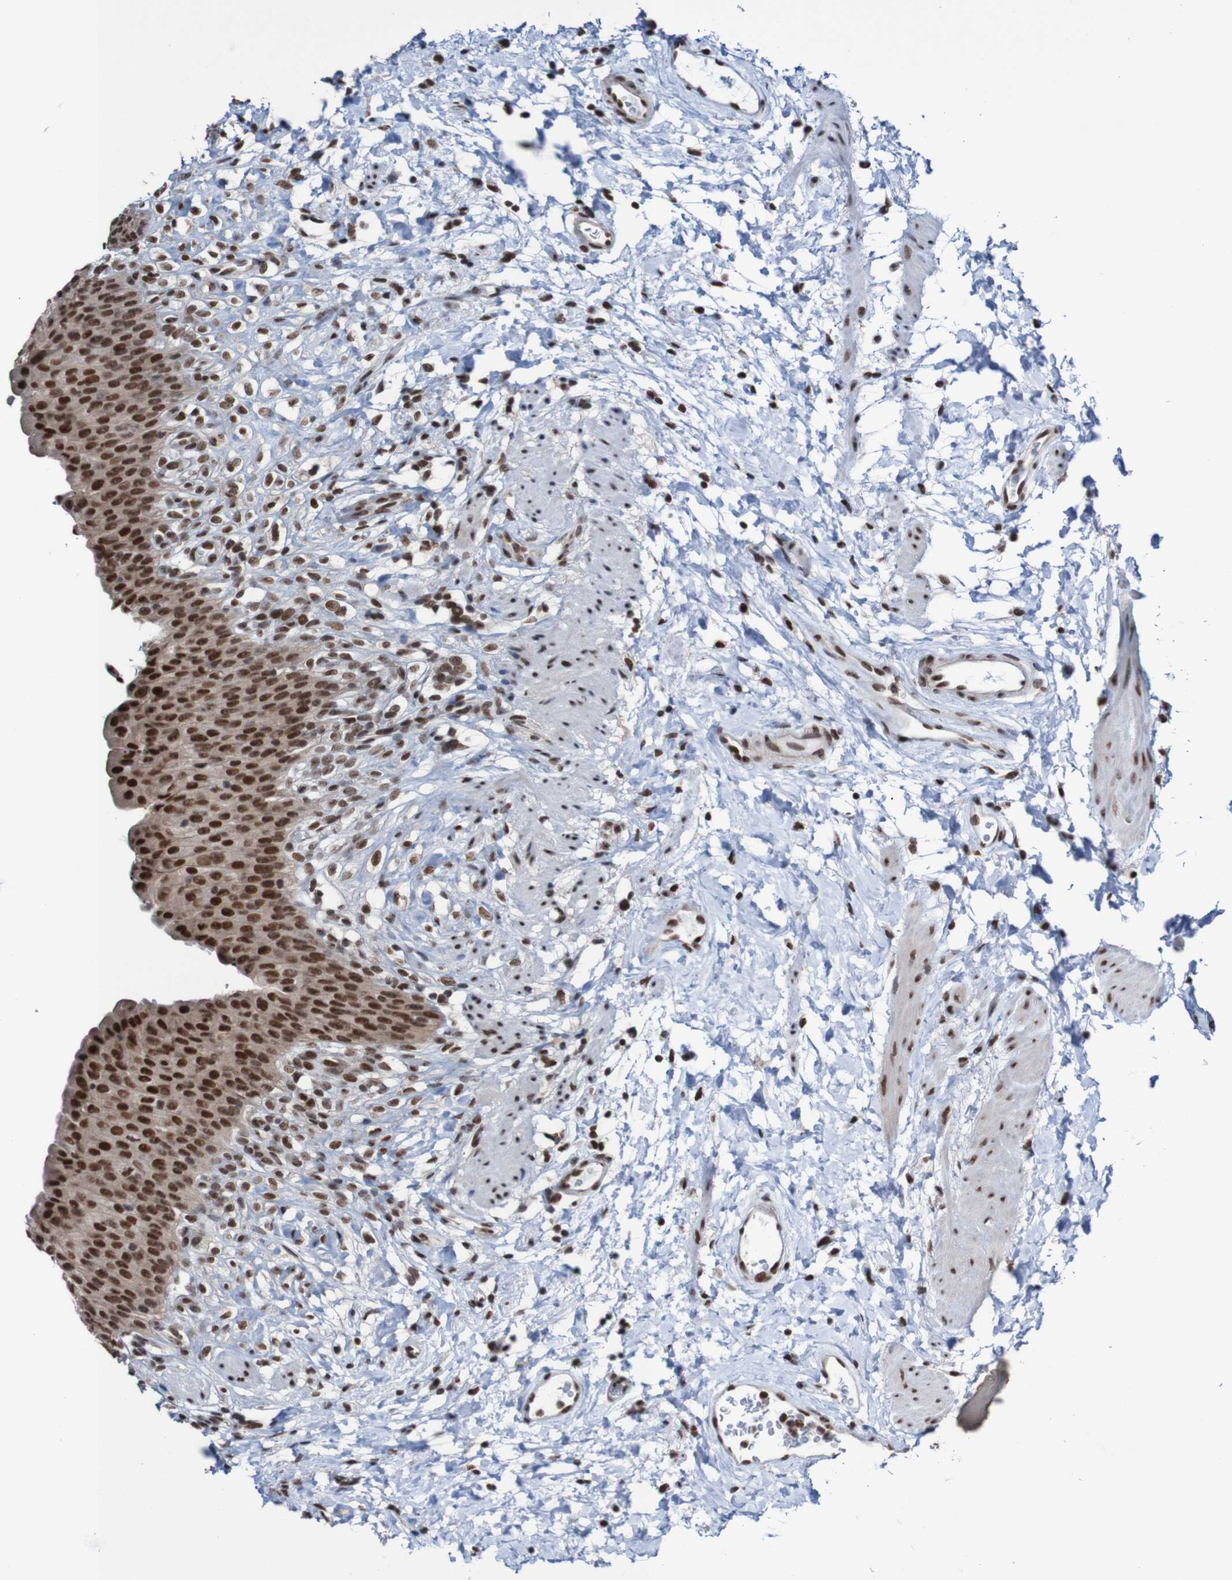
{"staining": {"intensity": "strong", "quantity": ">75%", "location": "nuclear"}, "tissue": "urinary bladder", "cell_type": "Urothelial cells", "image_type": "normal", "snomed": [{"axis": "morphology", "description": "Normal tissue, NOS"}, {"axis": "topography", "description": "Urinary bladder"}], "caption": "This is a histology image of IHC staining of unremarkable urinary bladder, which shows strong staining in the nuclear of urothelial cells.", "gene": "CDC5L", "patient": {"sex": "female", "age": 79}}